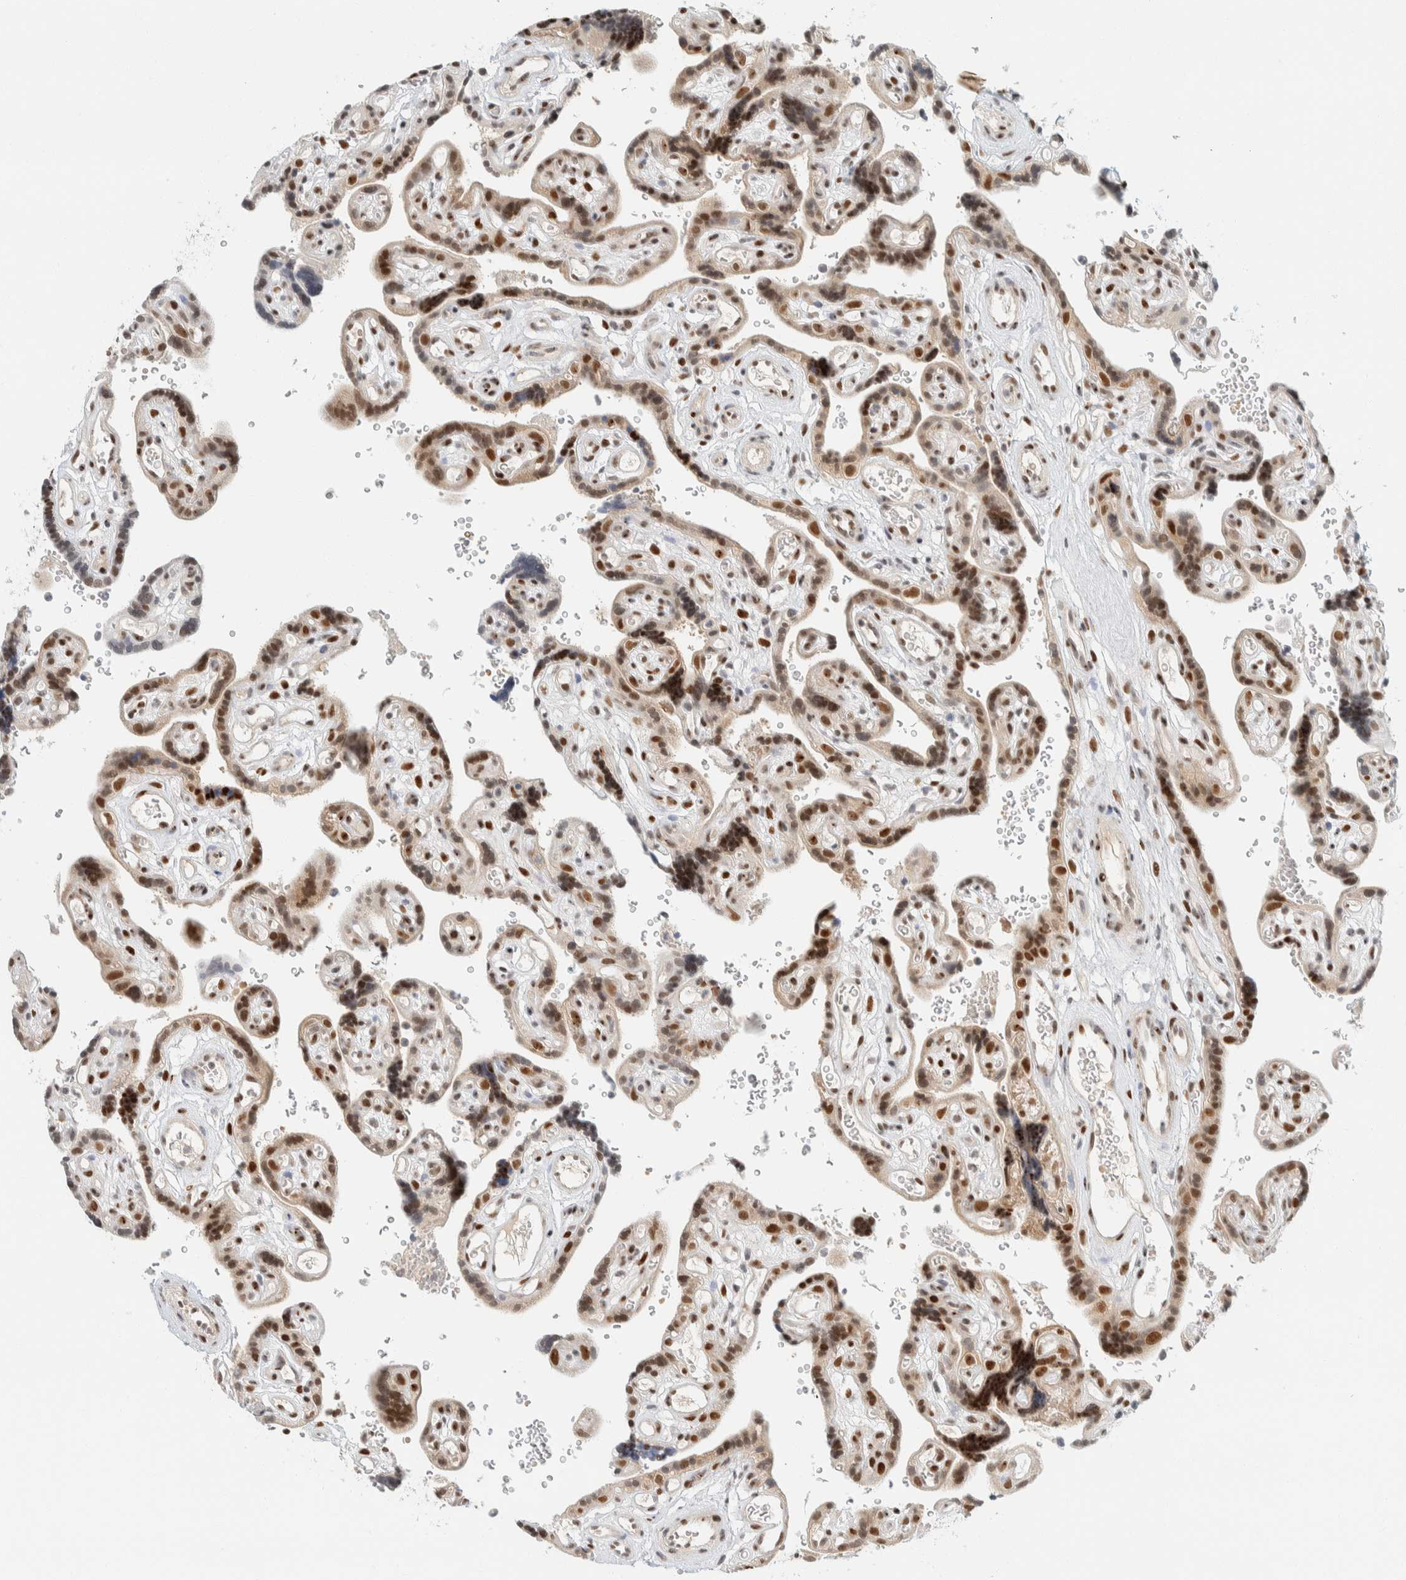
{"staining": {"intensity": "strong", "quantity": ">75%", "location": "nuclear"}, "tissue": "placenta", "cell_type": "Decidual cells", "image_type": "normal", "snomed": [{"axis": "morphology", "description": "Normal tissue, NOS"}, {"axis": "topography", "description": "Placenta"}], "caption": "Brown immunohistochemical staining in unremarkable placenta displays strong nuclear staining in about >75% of decidual cells.", "gene": "ZNF683", "patient": {"sex": "female", "age": 30}}